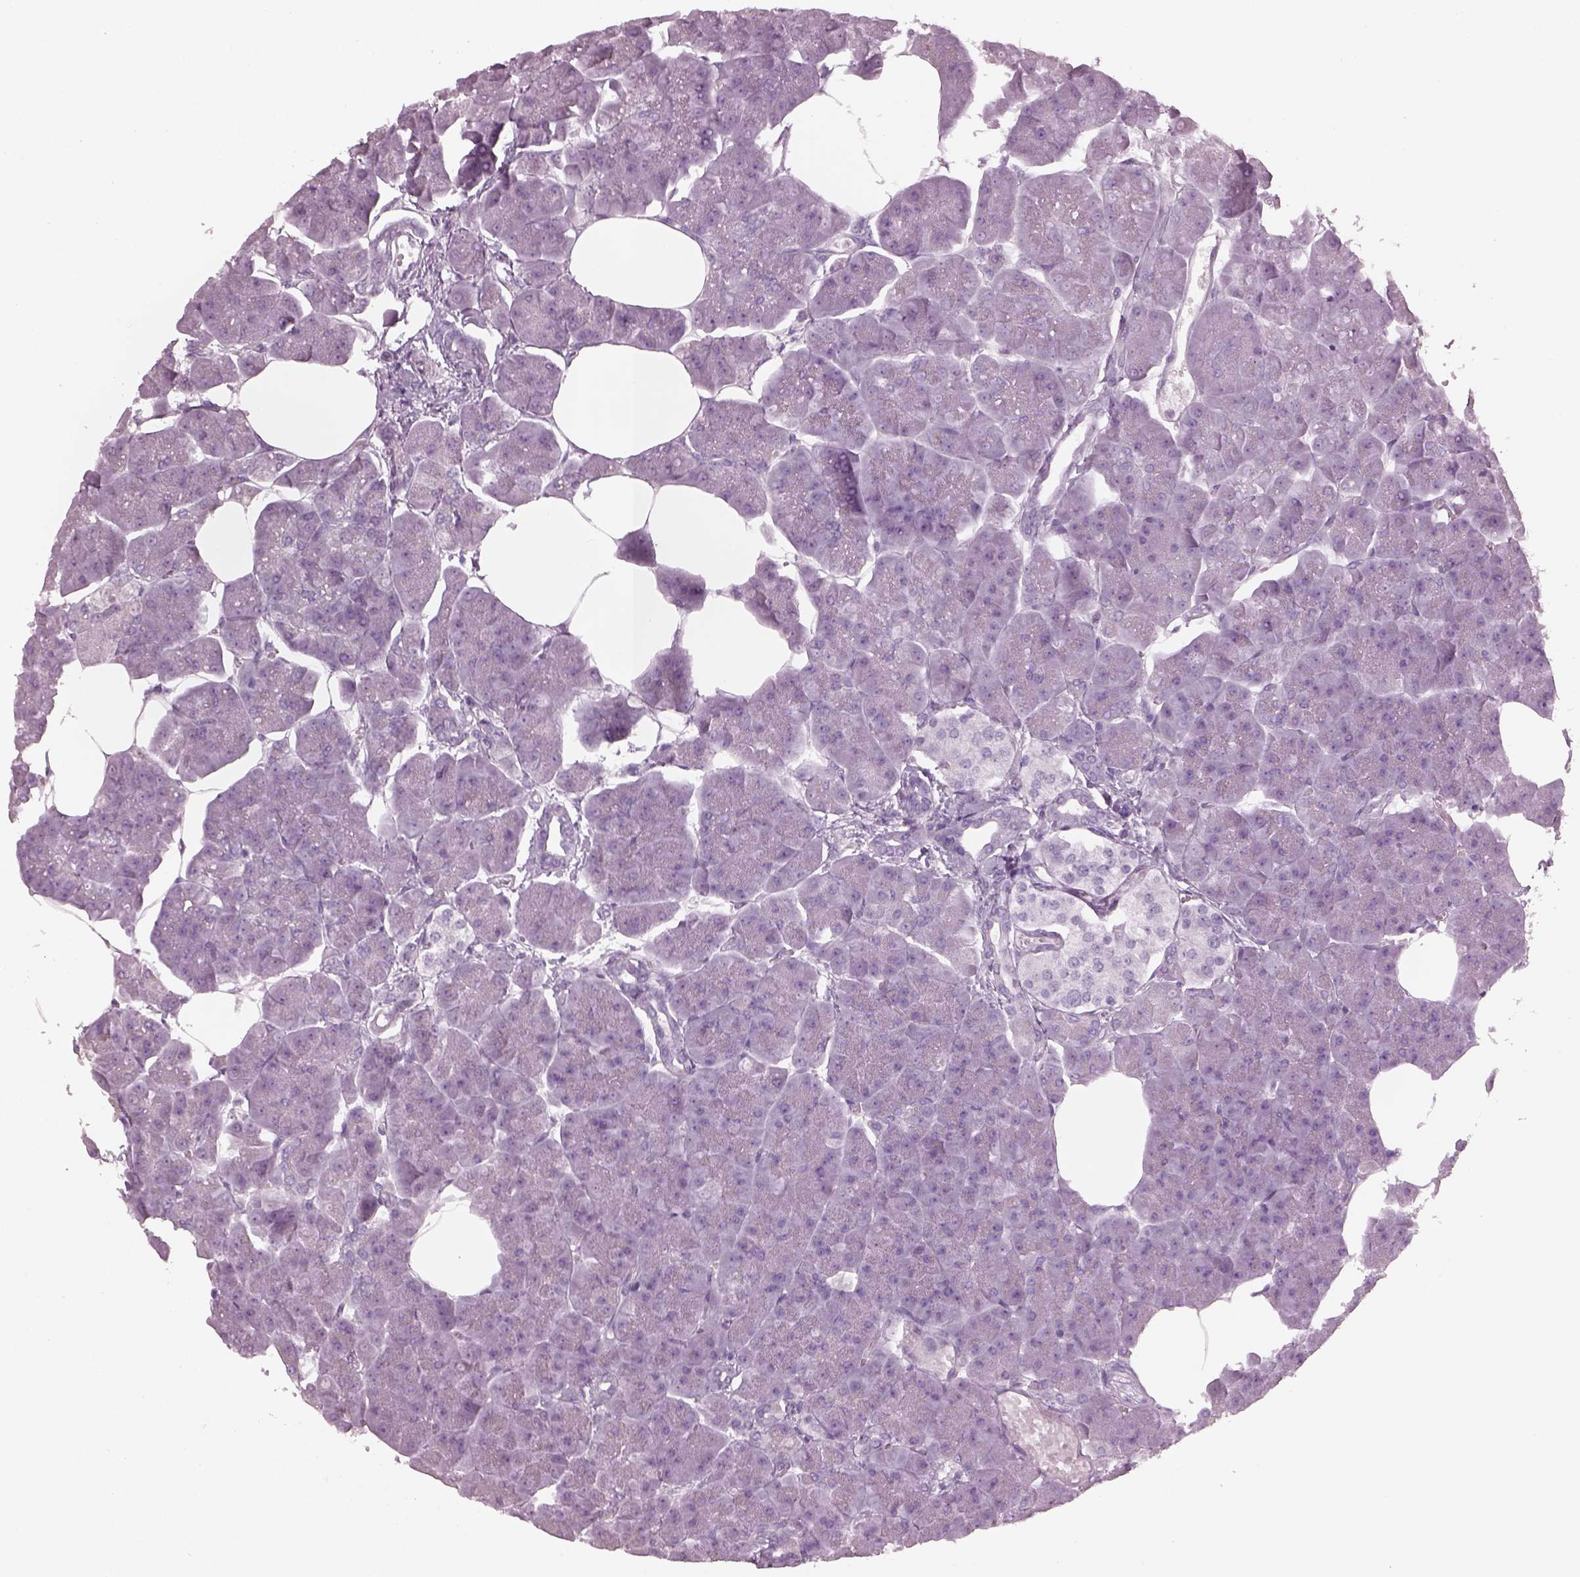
{"staining": {"intensity": "negative", "quantity": "none", "location": "none"}, "tissue": "pancreas", "cell_type": "Exocrine glandular cells", "image_type": "normal", "snomed": [{"axis": "morphology", "description": "Normal tissue, NOS"}, {"axis": "topography", "description": "Adipose tissue"}, {"axis": "topography", "description": "Pancreas"}, {"axis": "topography", "description": "Peripheral nerve tissue"}], "caption": "IHC histopathology image of benign pancreas: pancreas stained with DAB (3,3'-diaminobenzidine) demonstrates no significant protein expression in exocrine glandular cells.", "gene": "PDC", "patient": {"sex": "female", "age": 58}}